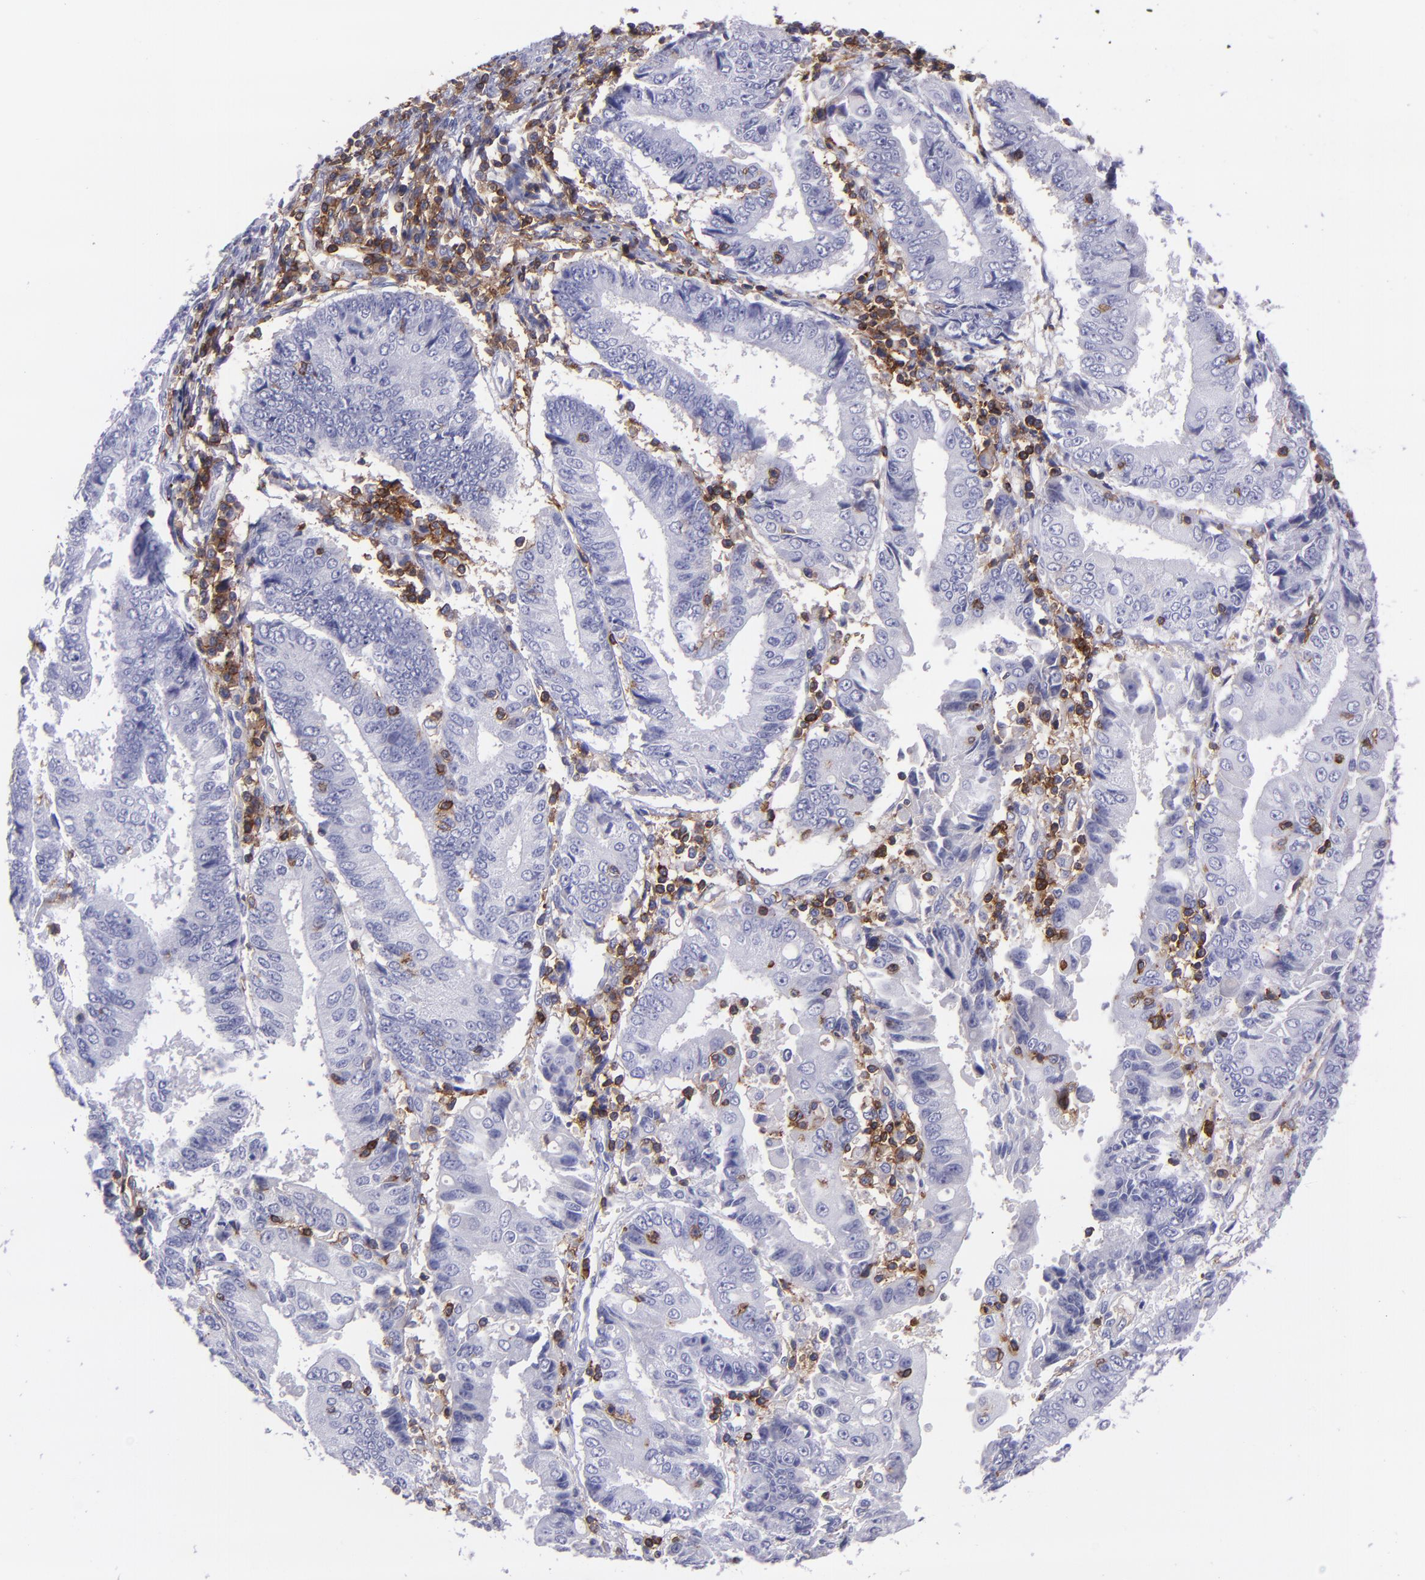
{"staining": {"intensity": "negative", "quantity": "none", "location": "none"}, "tissue": "endometrial cancer", "cell_type": "Tumor cells", "image_type": "cancer", "snomed": [{"axis": "morphology", "description": "Adenocarcinoma, NOS"}, {"axis": "topography", "description": "Endometrium"}], "caption": "Human endometrial cancer stained for a protein using immunohistochemistry (IHC) demonstrates no expression in tumor cells.", "gene": "ICAM3", "patient": {"sex": "female", "age": 75}}